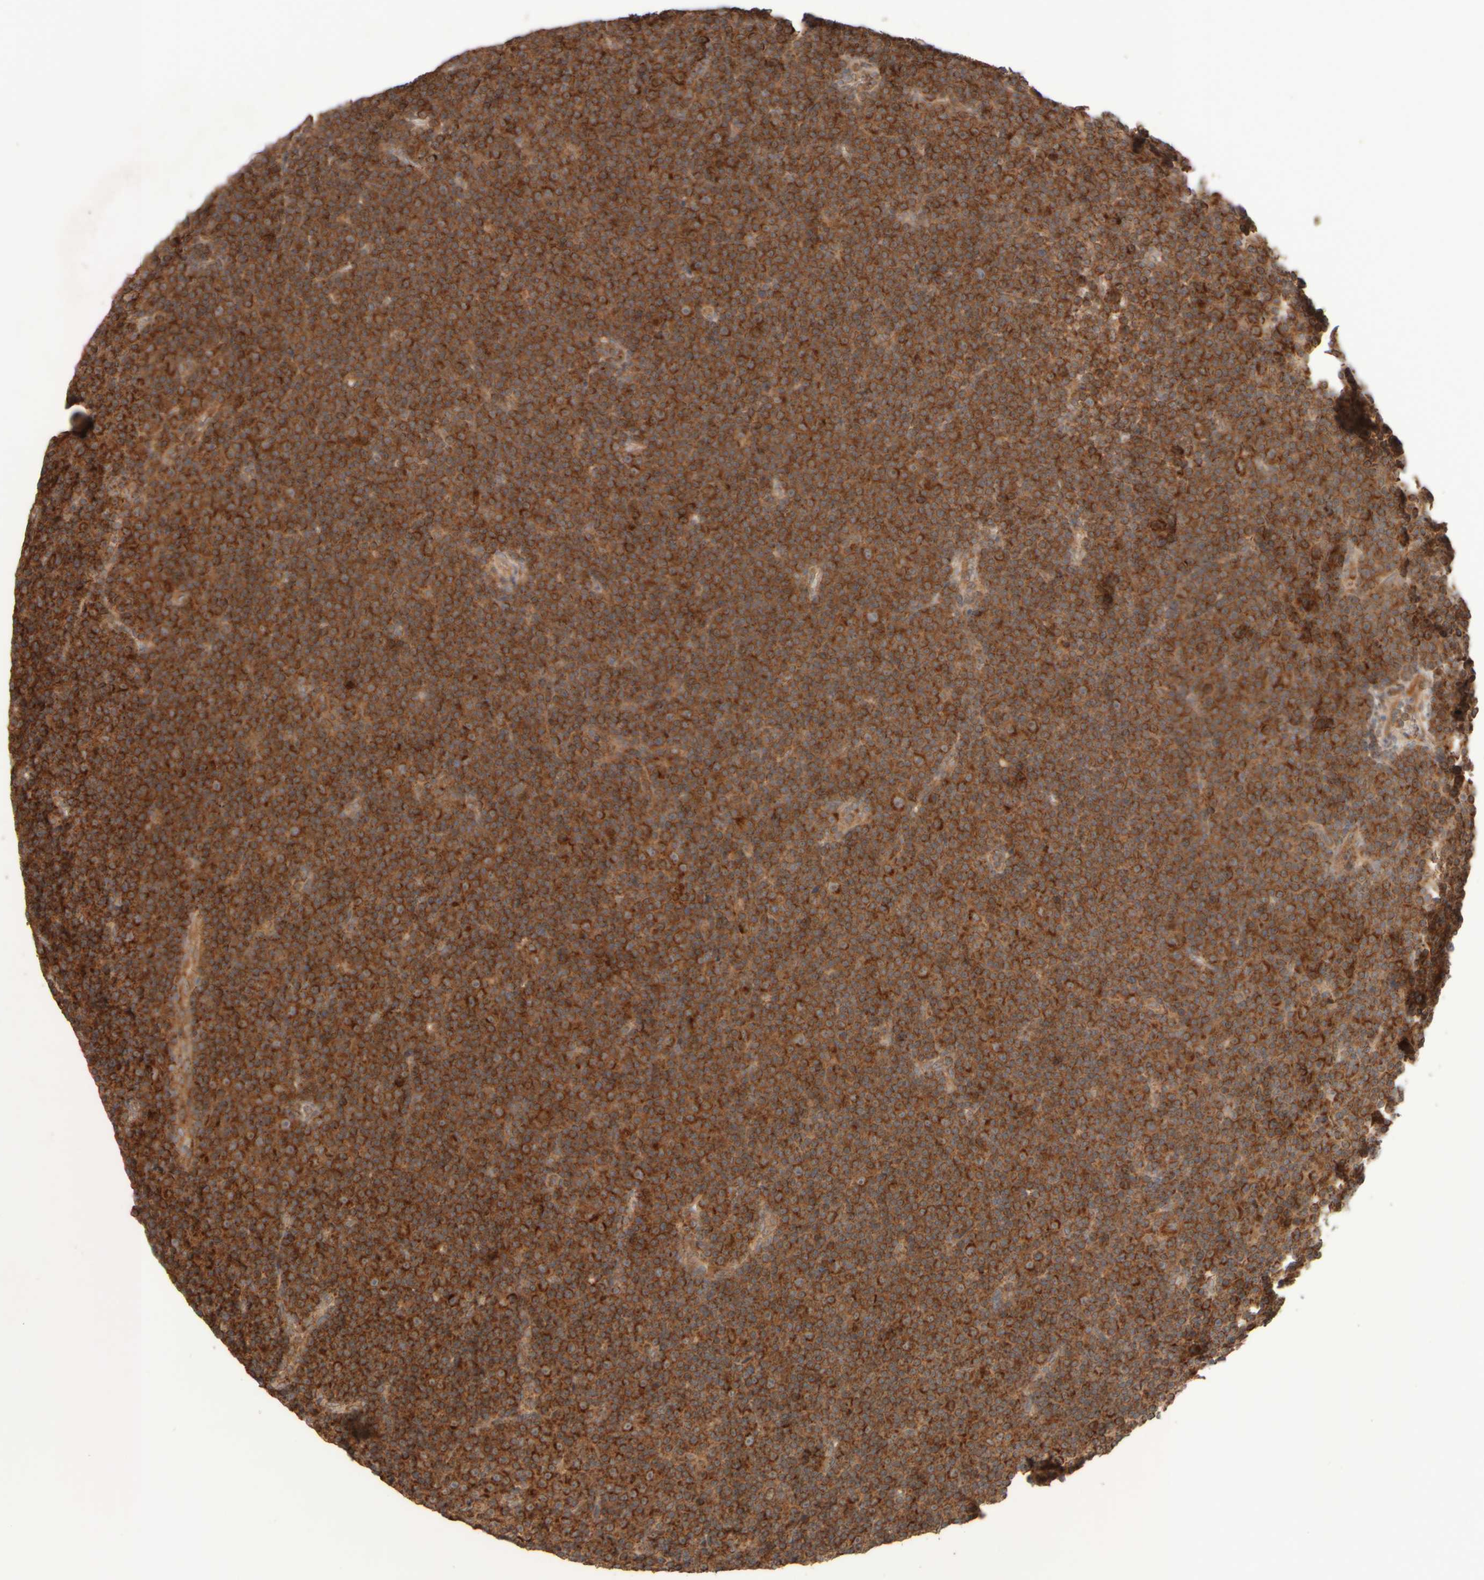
{"staining": {"intensity": "strong", "quantity": ">75%", "location": "cytoplasmic/membranous"}, "tissue": "lymphoma", "cell_type": "Tumor cells", "image_type": "cancer", "snomed": [{"axis": "morphology", "description": "Malignant lymphoma, non-Hodgkin's type, Low grade"}, {"axis": "topography", "description": "Lymph node"}], "caption": "Lymphoma was stained to show a protein in brown. There is high levels of strong cytoplasmic/membranous positivity in approximately >75% of tumor cells.", "gene": "EIF2B3", "patient": {"sex": "female", "age": 67}}